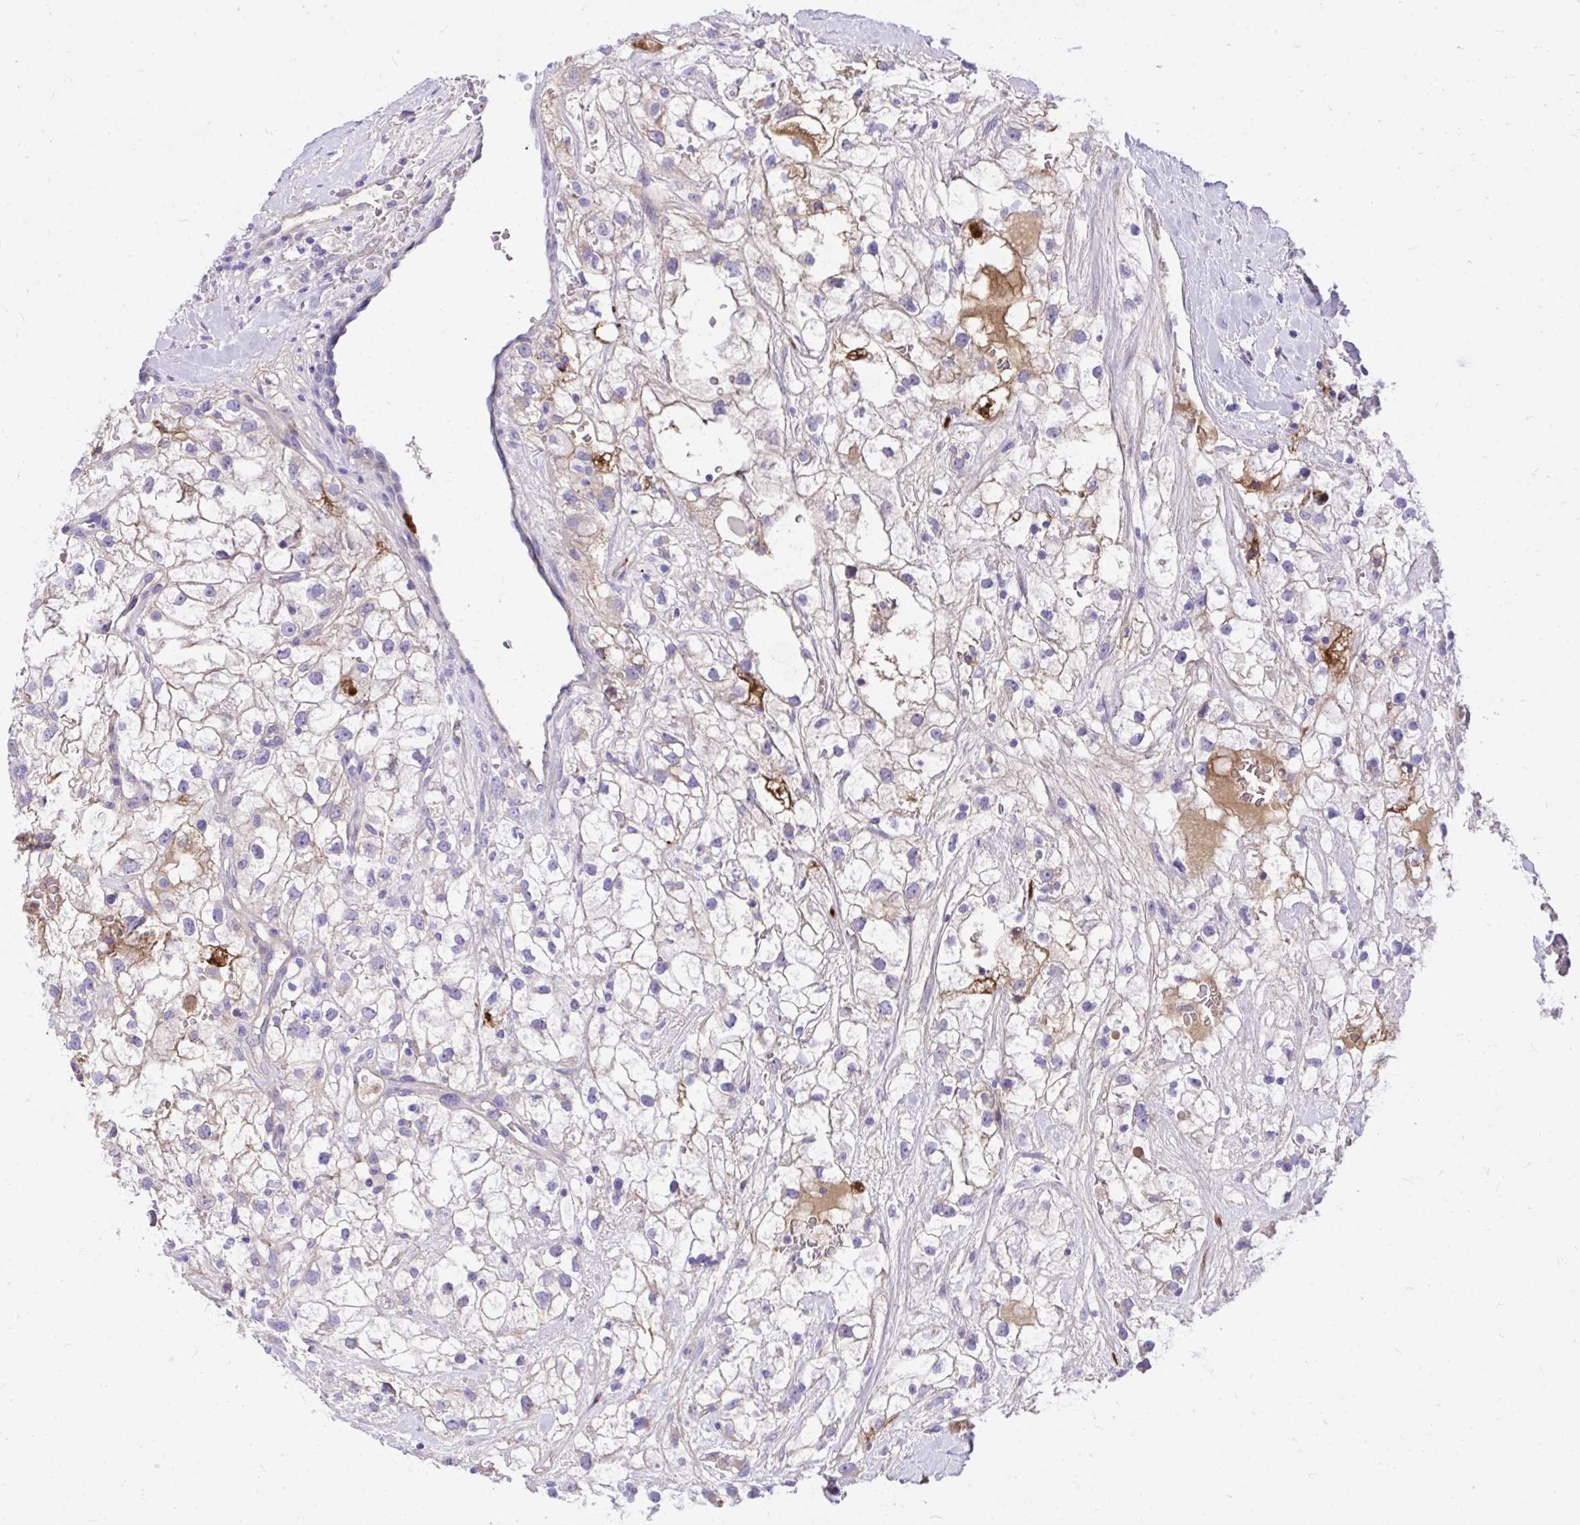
{"staining": {"intensity": "moderate", "quantity": "<25%", "location": "cytoplasmic/membranous"}, "tissue": "renal cancer", "cell_type": "Tumor cells", "image_type": "cancer", "snomed": [{"axis": "morphology", "description": "Adenocarcinoma, NOS"}, {"axis": "topography", "description": "Kidney"}], "caption": "There is low levels of moderate cytoplasmic/membranous positivity in tumor cells of renal adenocarcinoma, as demonstrated by immunohistochemical staining (brown color).", "gene": "HRG", "patient": {"sex": "male", "age": 59}}